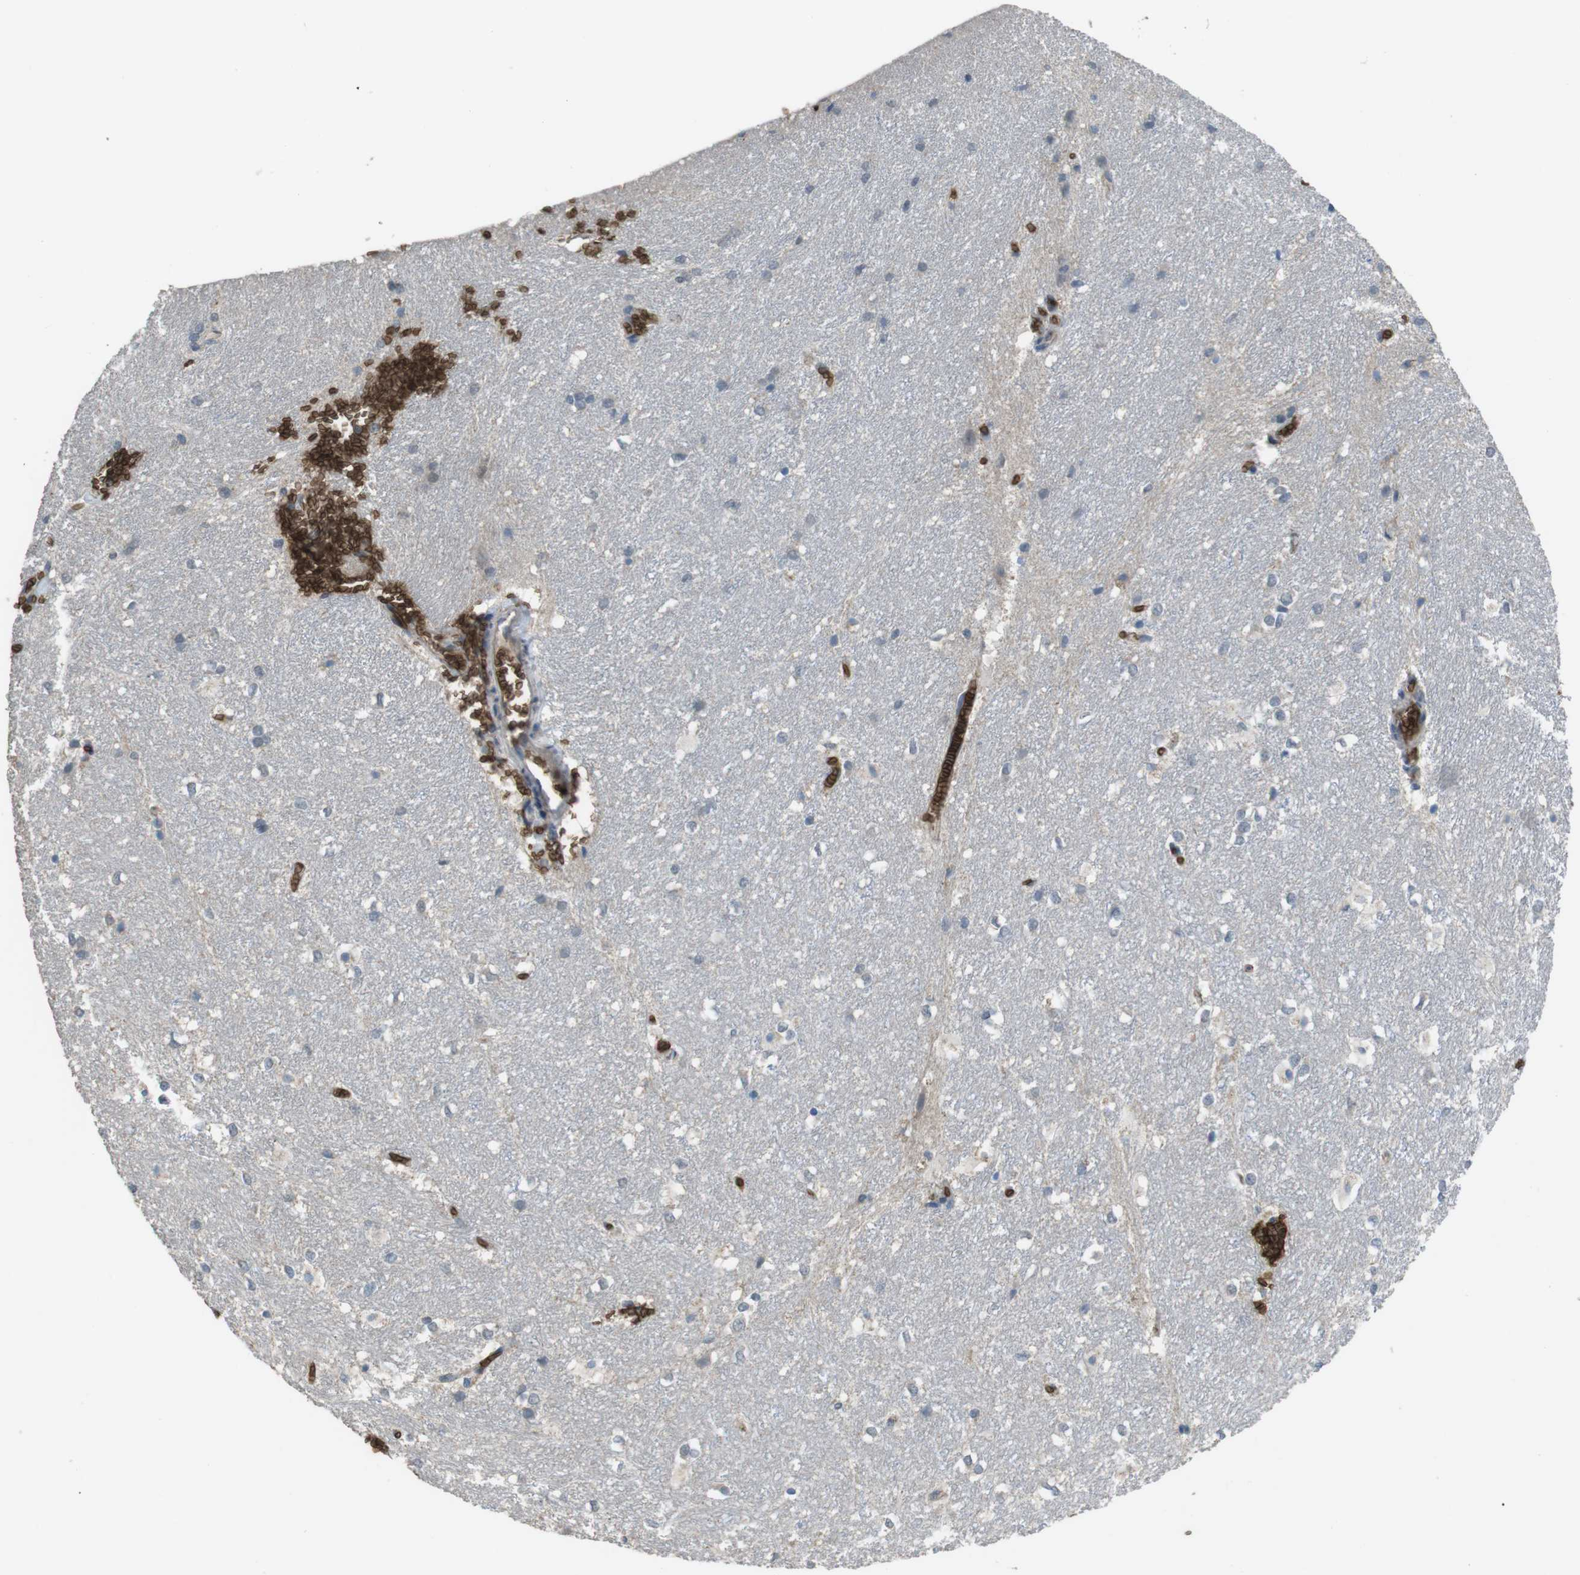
{"staining": {"intensity": "negative", "quantity": "none", "location": "none"}, "tissue": "hippocampus", "cell_type": "Glial cells", "image_type": "normal", "snomed": [{"axis": "morphology", "description": "Normal tissue, NOS"}, {"axis": "topography", "description": "Hippocampus"}], "caption": "The image exhibits no staining of glial cells in benign hippocampus. (Immunohistochemistry, brightfield microscopy, high magnification).", "gene": "GYPA", "patient": {"sex": "female", "age": 19}}